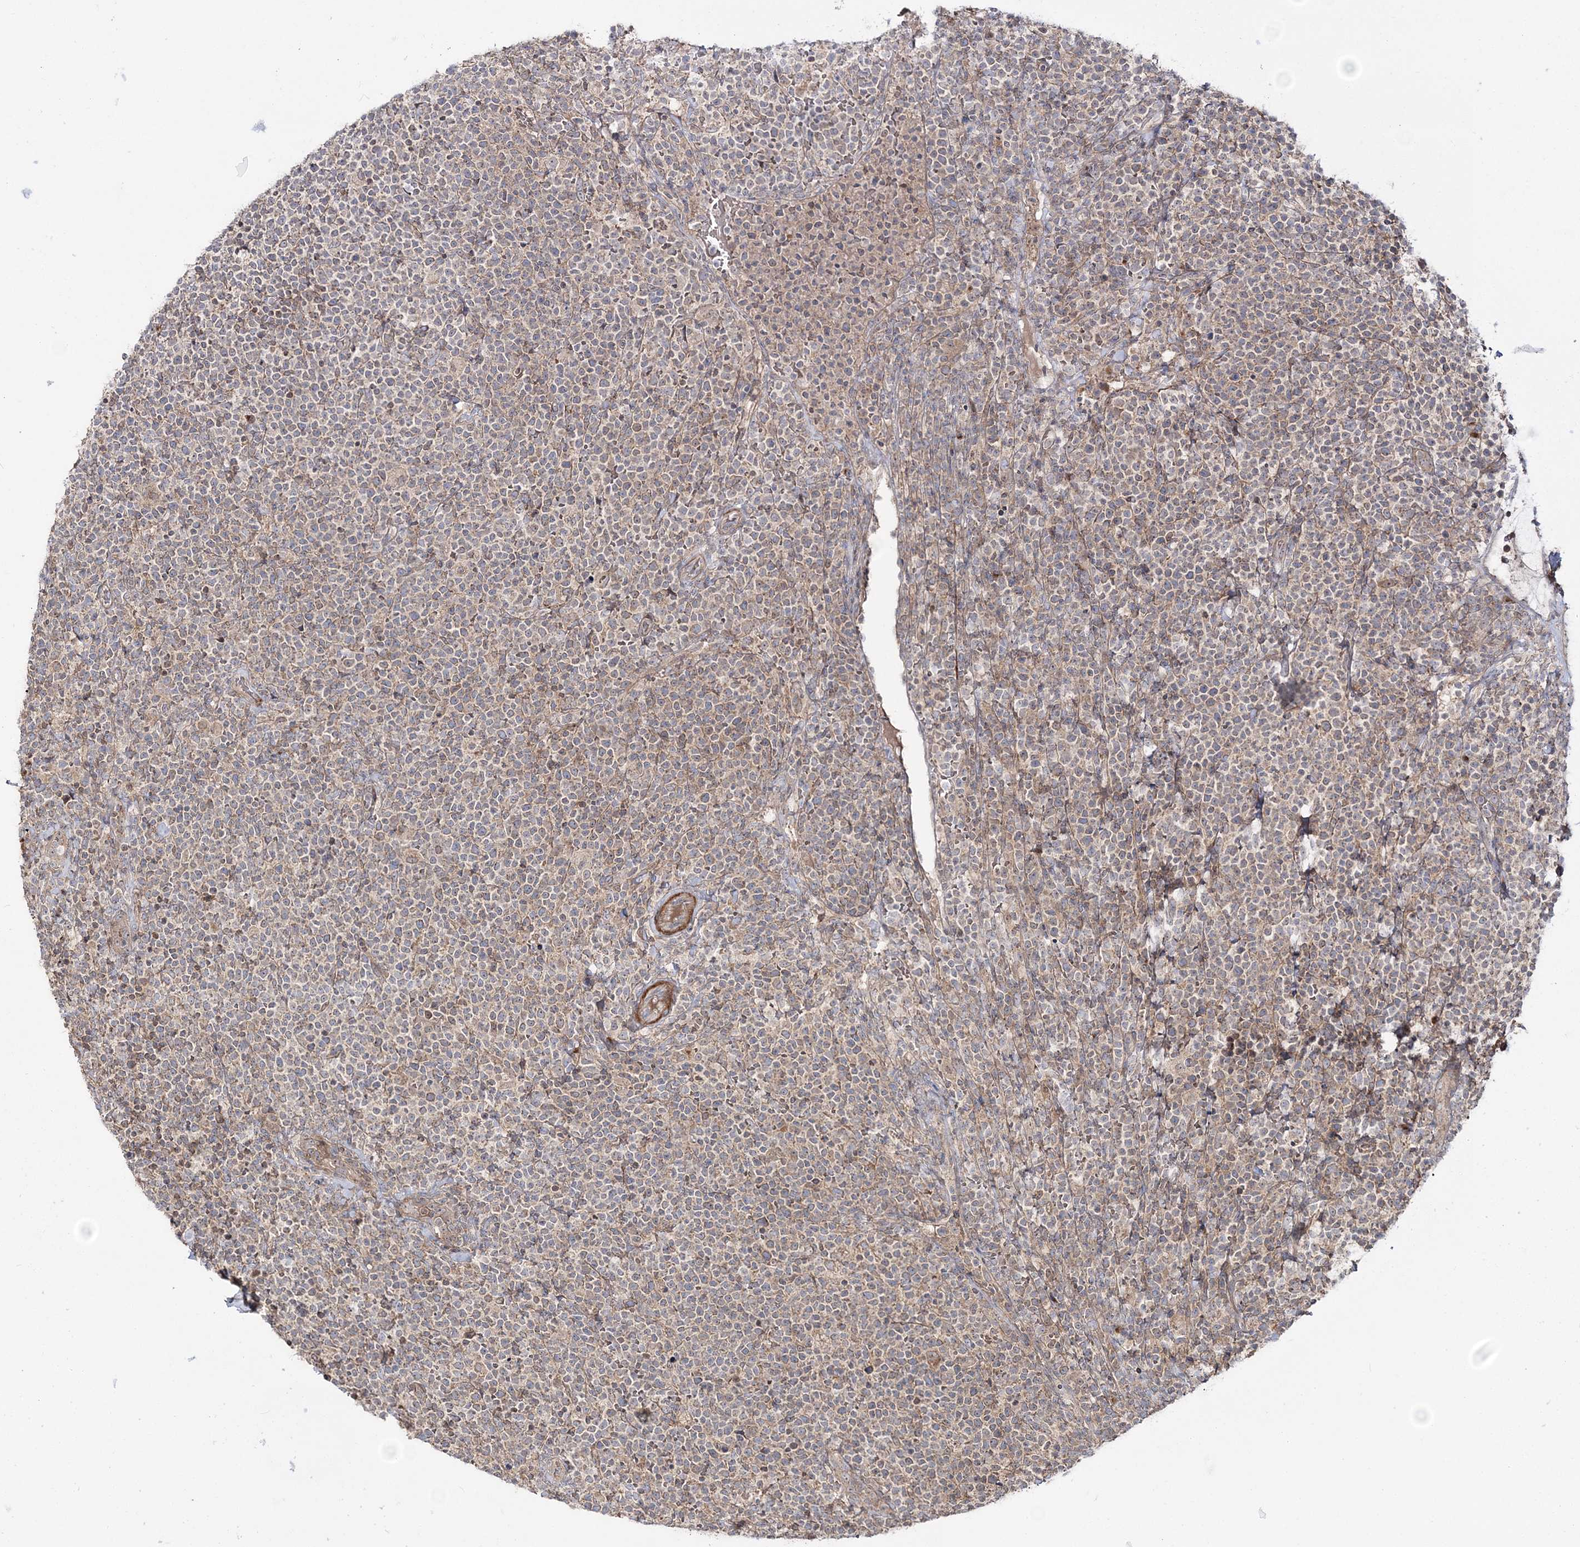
{"staining": {"intensity": "weak", "quantity": "<25%", "location": "cytoplasmic/membranous"}, "tissue": "lymphoma", "cell_type": "Tumor cells", "image_type": "cancer", "snomed": [{"axis": "morphology", "description": "Malignant lymphoma, non-Hodgkin's type, High grade"}, {"axis": "topography", "description": "Lymph node"}], "caption": "This image is of lymphoma stained with immunohistochemistry (IHC) to label a protein in brown with the nuclei are counter-stained blue. There is no staining in tumor cells.", "gene": "MOCS2", "patient": {"sex": "male", "age": 61}}